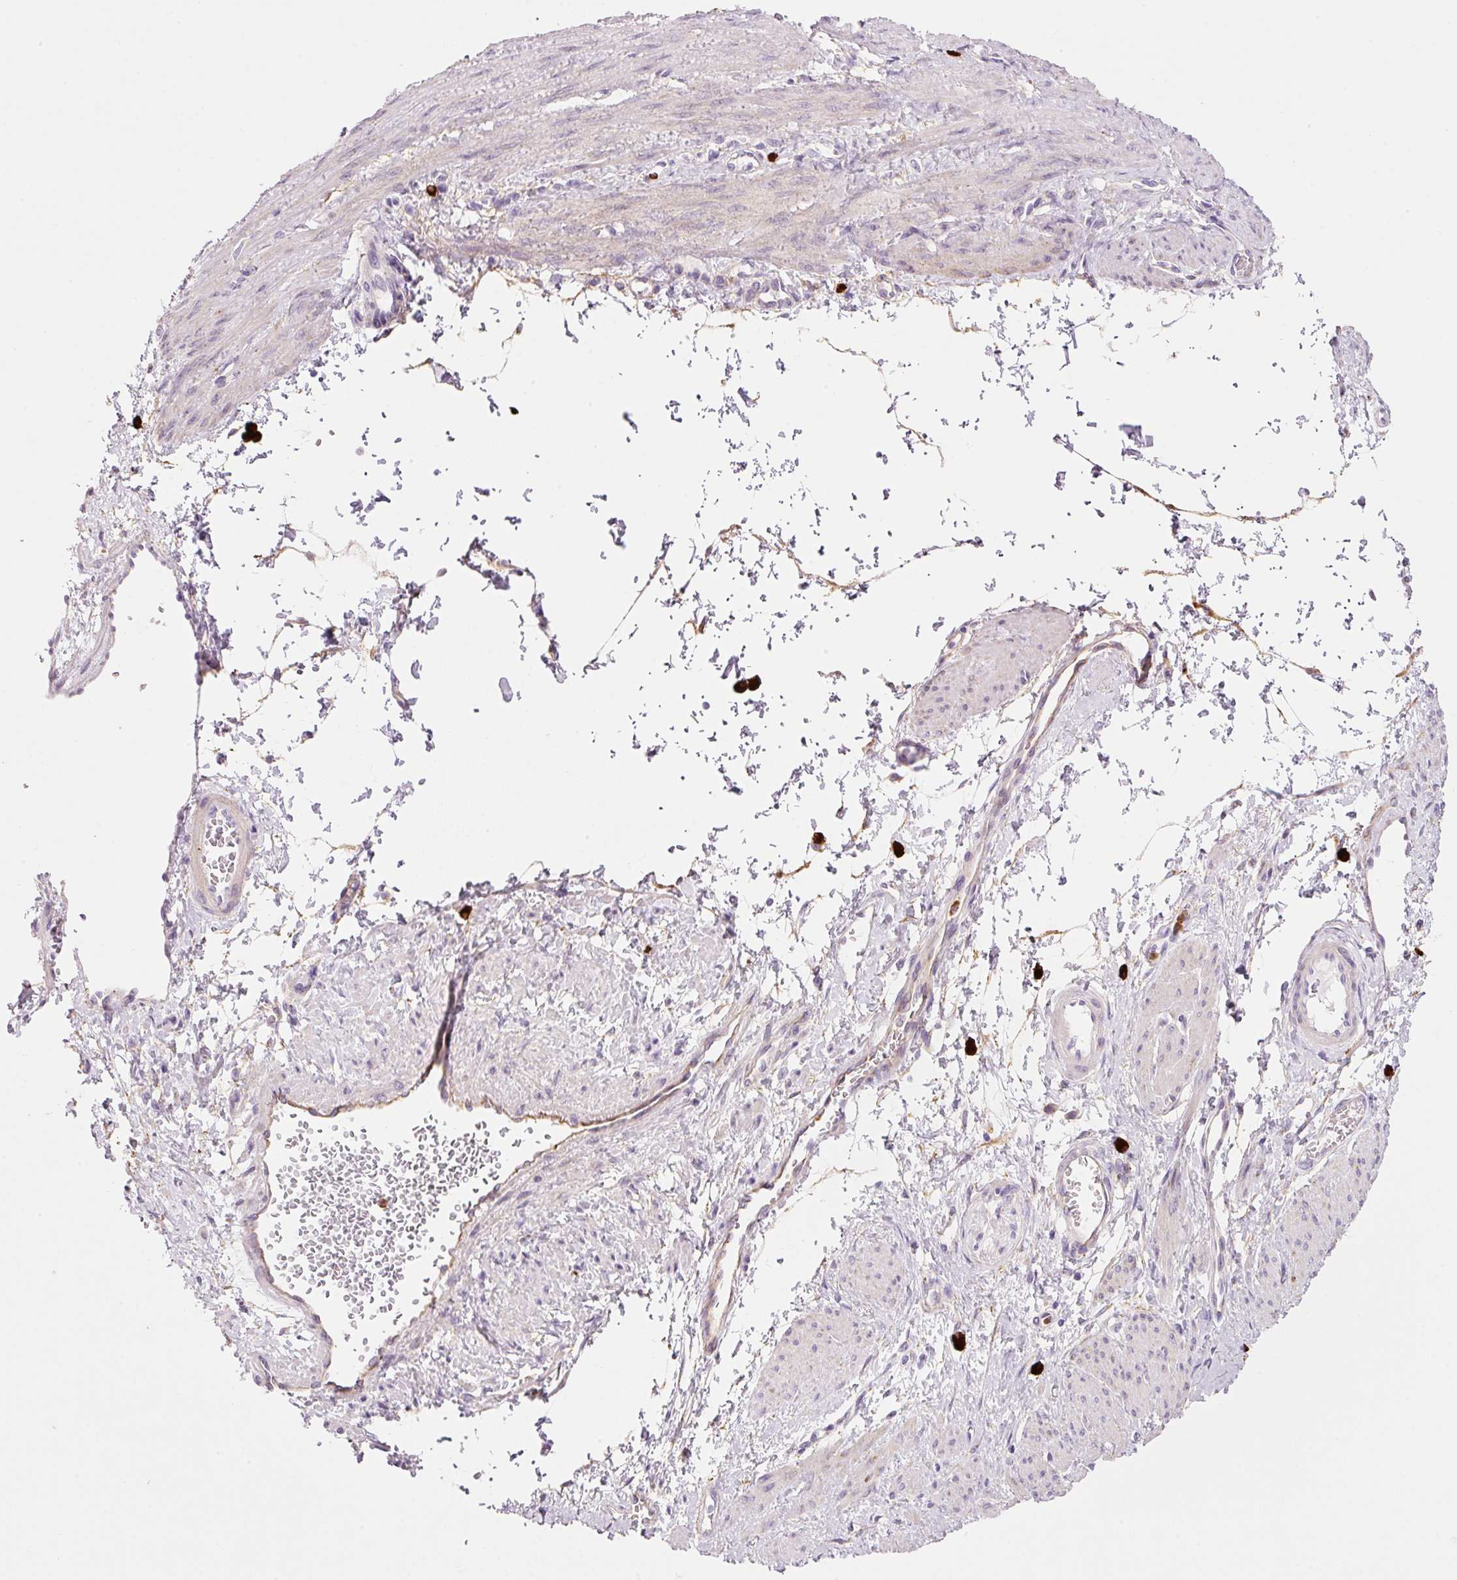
{"staining": {"intensity": "weak", "quantity": "25%-75%", "location": "cytoplasmic/membranous"}, "tissue": "smooth muscle", "cell_type": "Smooth muscle cells", "image_type": "normal", "snomed": [{"axis": "morphology", "description": "Normal tissue, NOS"}, {"axis": "topography", "description": "Smooth muscle"}, {"axis": "topography", "description": "Uterus"}], "caption": "DAB (3,3'-diaminobenzidine) immunohistochemical staining of normal human smooth muscle demonstrates weak cytoplasmic/membranous protein expression in about 25%-75% of smooth muscle cells.", "gene": "TMC8", "patient": {"sex": "female", "age": 39}}